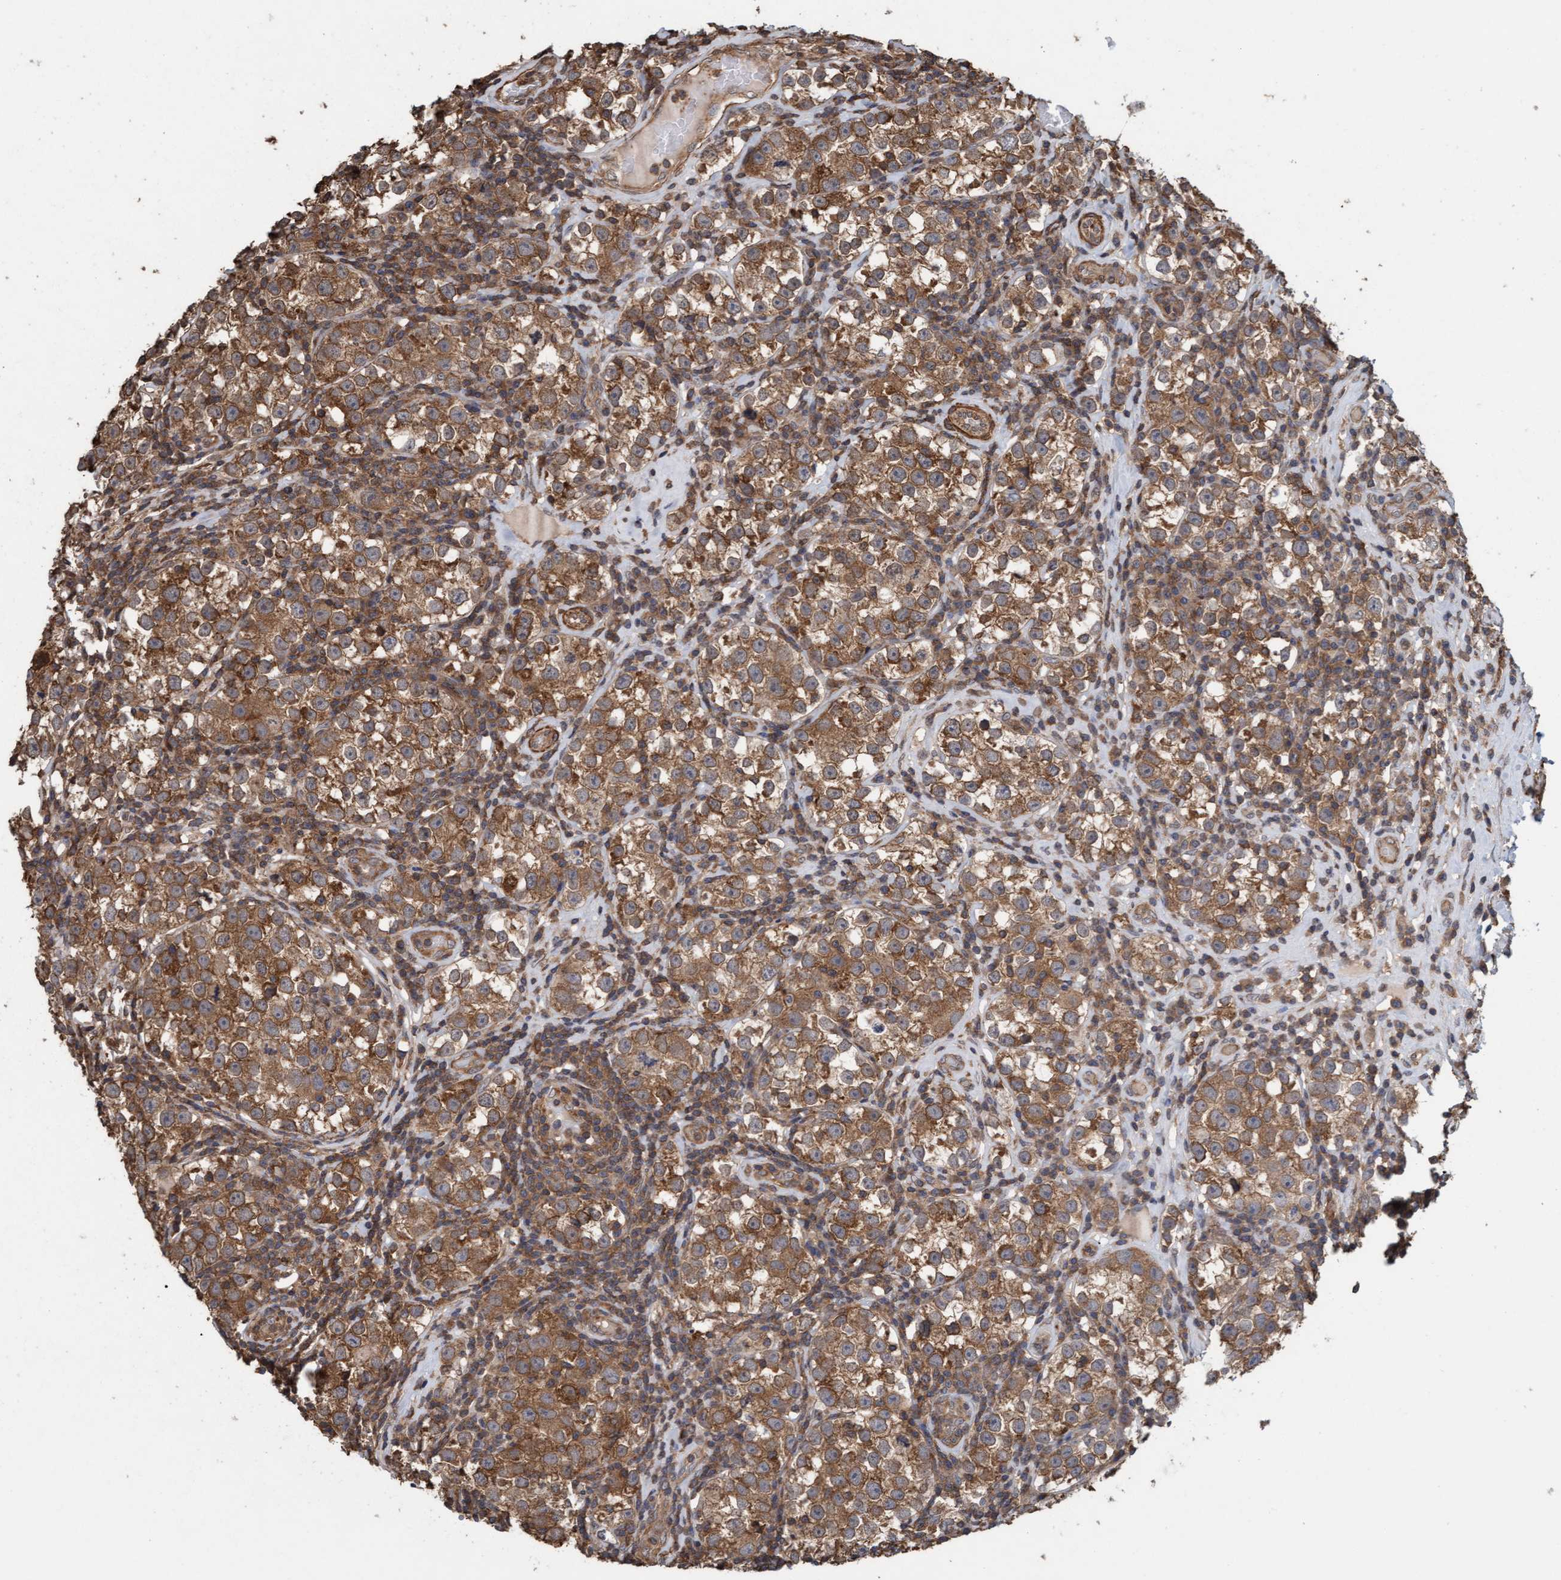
{"staining": {"intensity": "moderate", "quantity": ">75%", "location": "cytoplasmic/membranous"}, "tissue": "testis cancer", "cell_type": "Tumor cells", "image_type": "cancer", "snomed": [{"axis": "morphology", "description": "Normal tissue, NOS"}, {"axis": "morphology", "description": "Seminoma, NOS"}, {"axis": "topography", "description": "Testis"}], "caption": "A photomicrograph showing moderate cytoplasmic/membranous expression in about >75% of tumor cells in testis cancer (seminoma), as visualized by brown immunohistochemical staining.", "gene": "FXR2", "patient": {"sex": "male", "age": 43}}